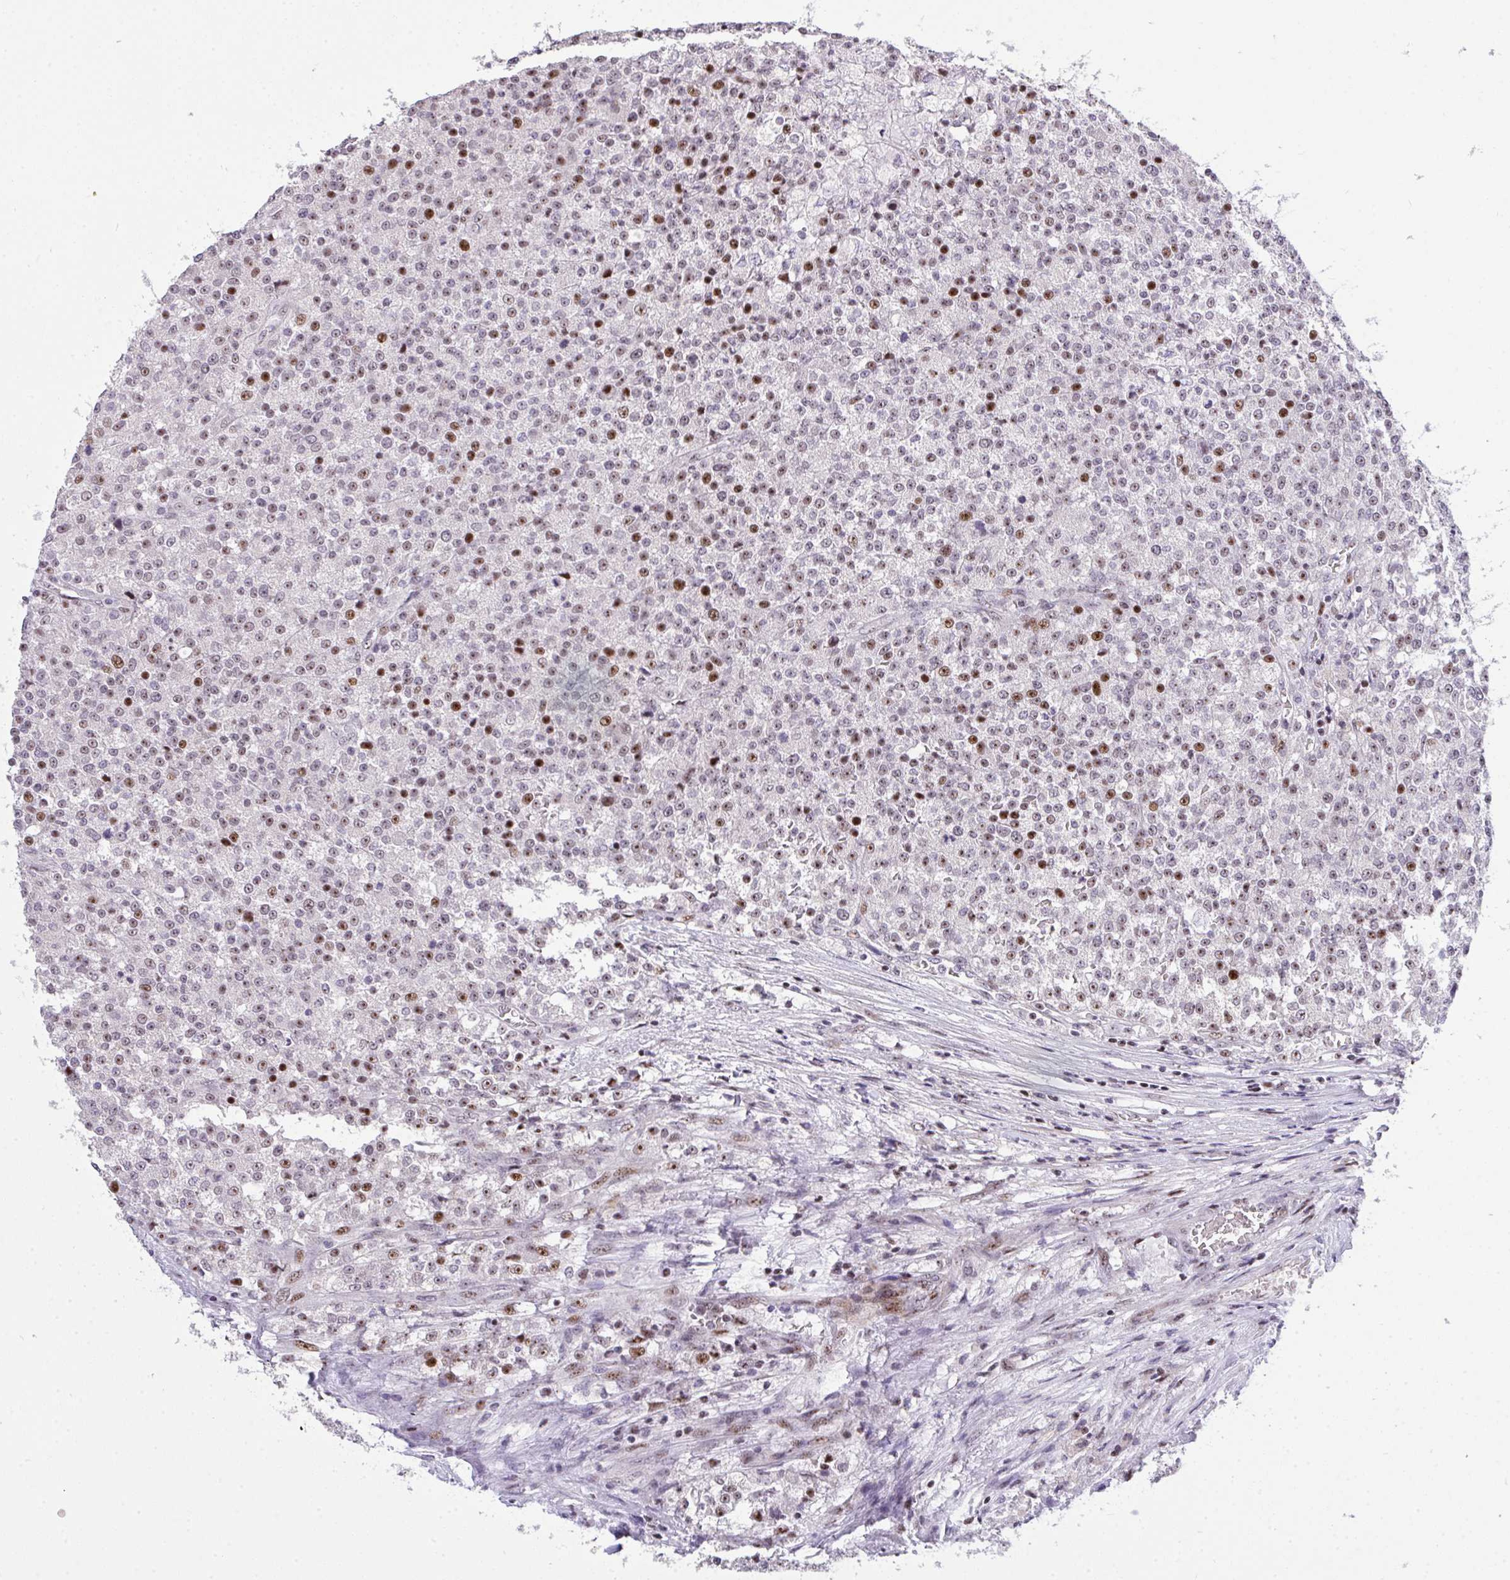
{"staining": {"intensity": "moderate", "quantity": "25%-75%", "location": "nuclear"}, "tissue": "testis cancer", "cell_type": "Tumor cells", "image_type": "cancer", "snomed": [{"axis": "morphology", "description": "Seminoma, NOS"}, {"axis": "topography", "description": "Testis"}], "caption": "Immunohistochemical staining of human testis cancer (seminoma) exhibits moderate nuclear protein positivity in about 25%-75% of tumor cells.", "gene": "PLPPR3", "patient": {"sex": "male", "age": 59}}